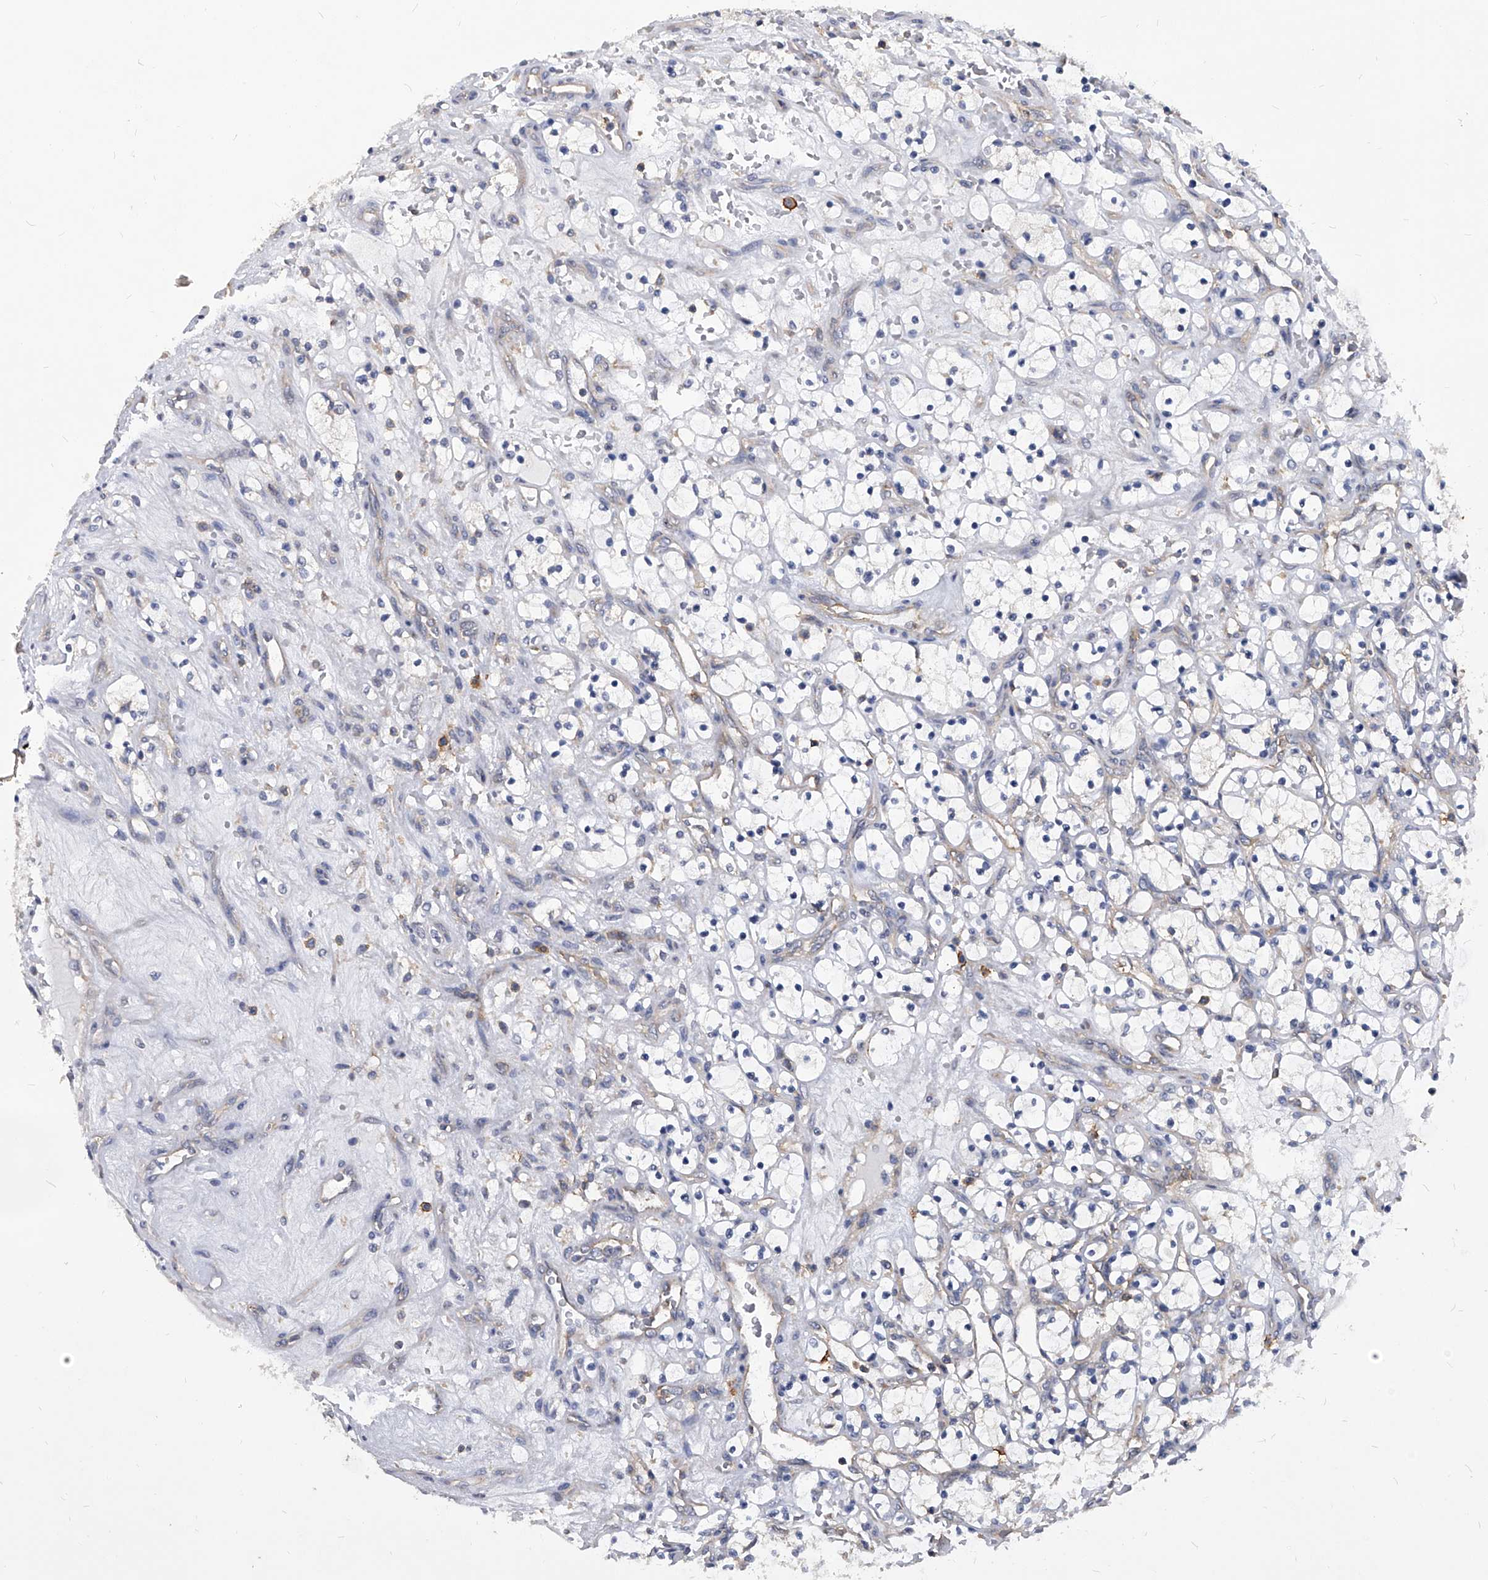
{"staining": {"intensity": "negative", "quantity": "none", "location": "none"}, "tissue": "renal cancer", "cell_type": "Tumor cells", "image_type": "cancer", "snomed": [{"axis": "morphology", "description": "Adenocarcinoma, NOS"}, {"axis": "topography", "description": "Kidney"}], "caption": "Human renal cancer stained for a protein using IHC exhibits no expression in tumor cells.", "gene": "ATG5", "patient": {"sex": "female", "age": 69}}